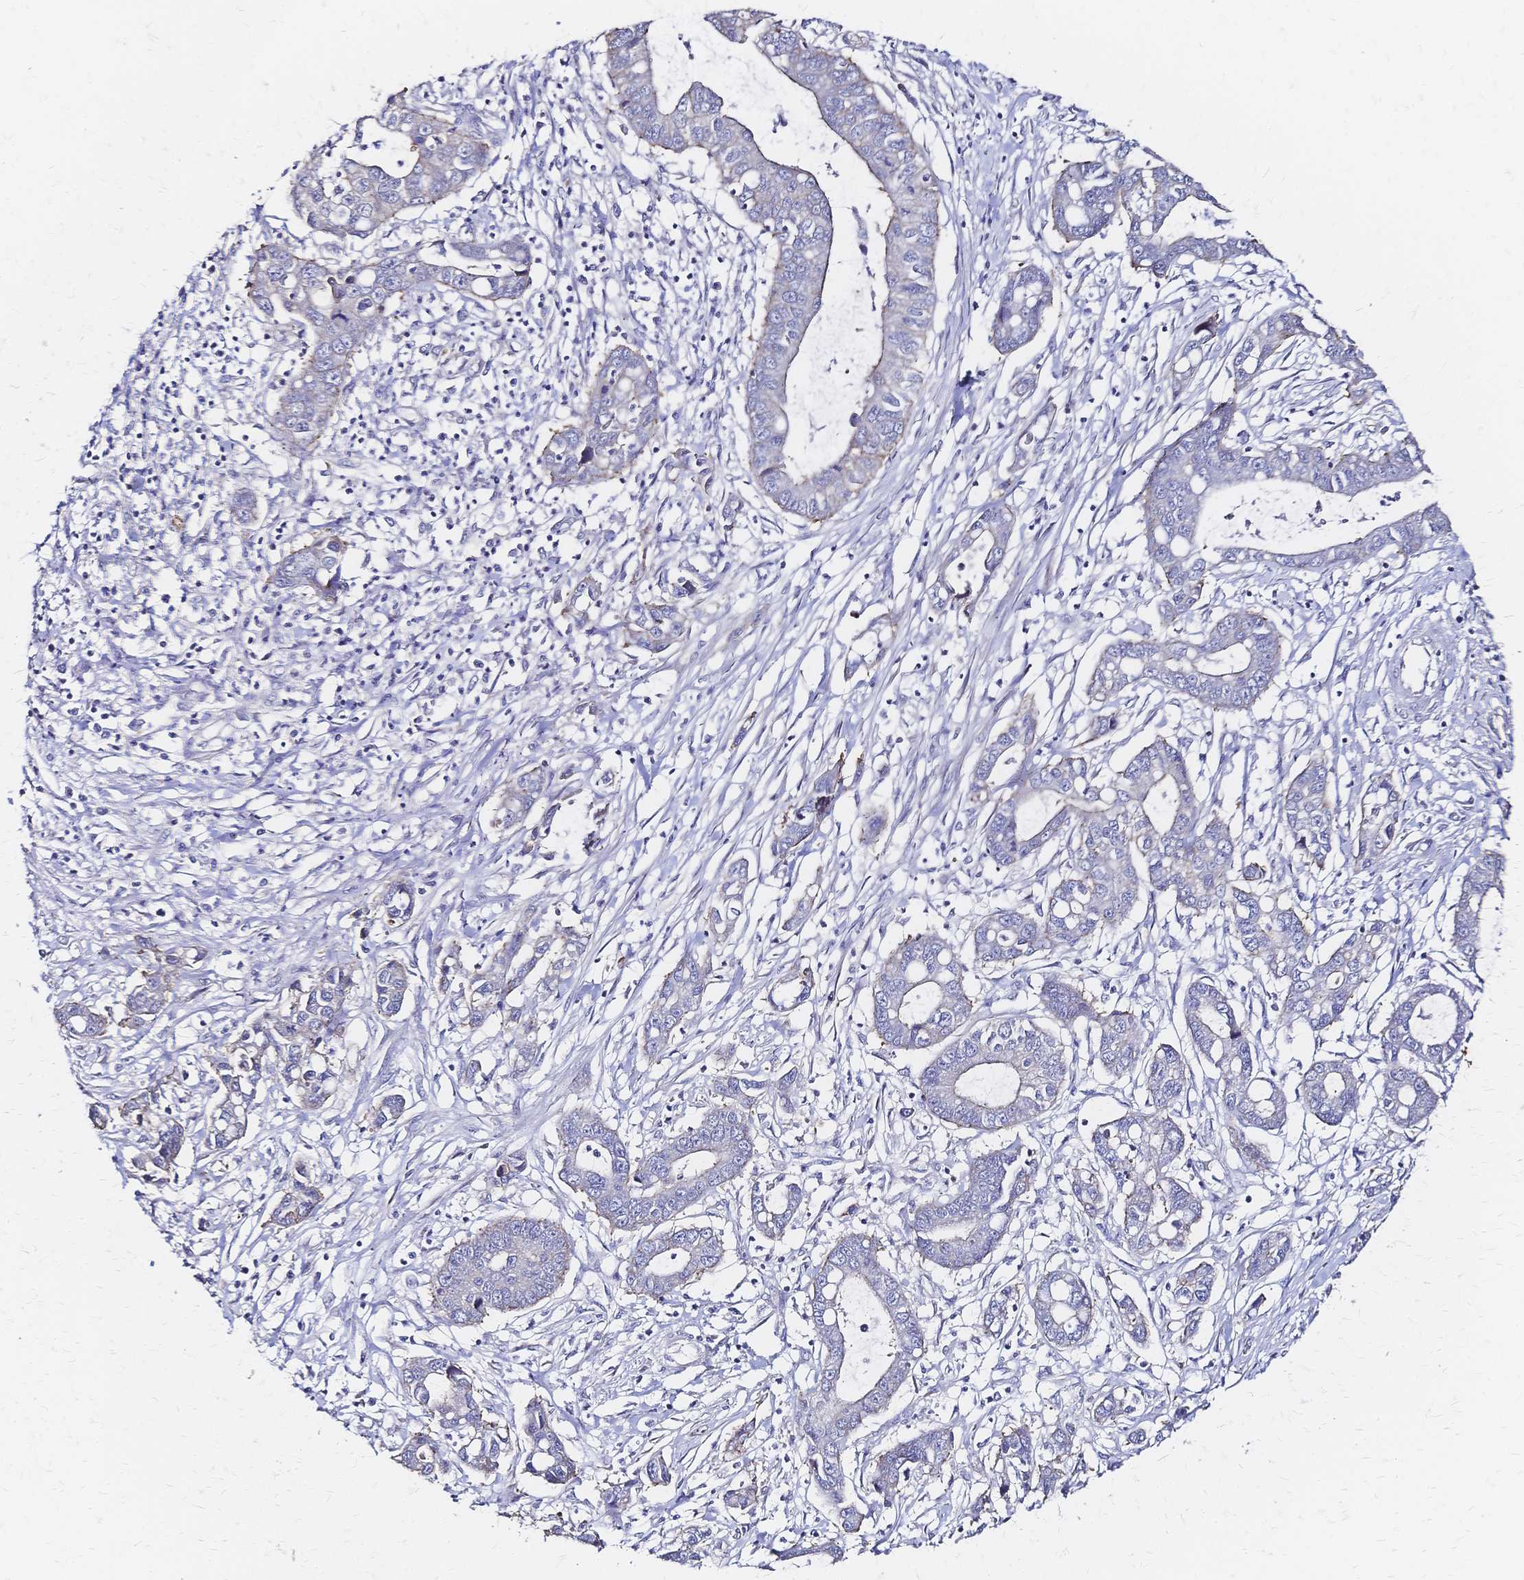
{"staining": {"intensity": "negative", "quantity": "none", "location": "none"}, "tissue": "liver cancer", "cell_type": "Tumor cells", "image_type": "cancer", "snomed": [{"axis": "morphology", "description": "Cholangiocarcinoma"}, {"axis": "topography", "description": "Liver"}], "caption": "This is an IHC micrograph of human liver cancer (cholangiocarcinoma). There is no staining in tumor cells.", "gene": "SLC5A1", "patient": {"sex": "male", "age": 58}}